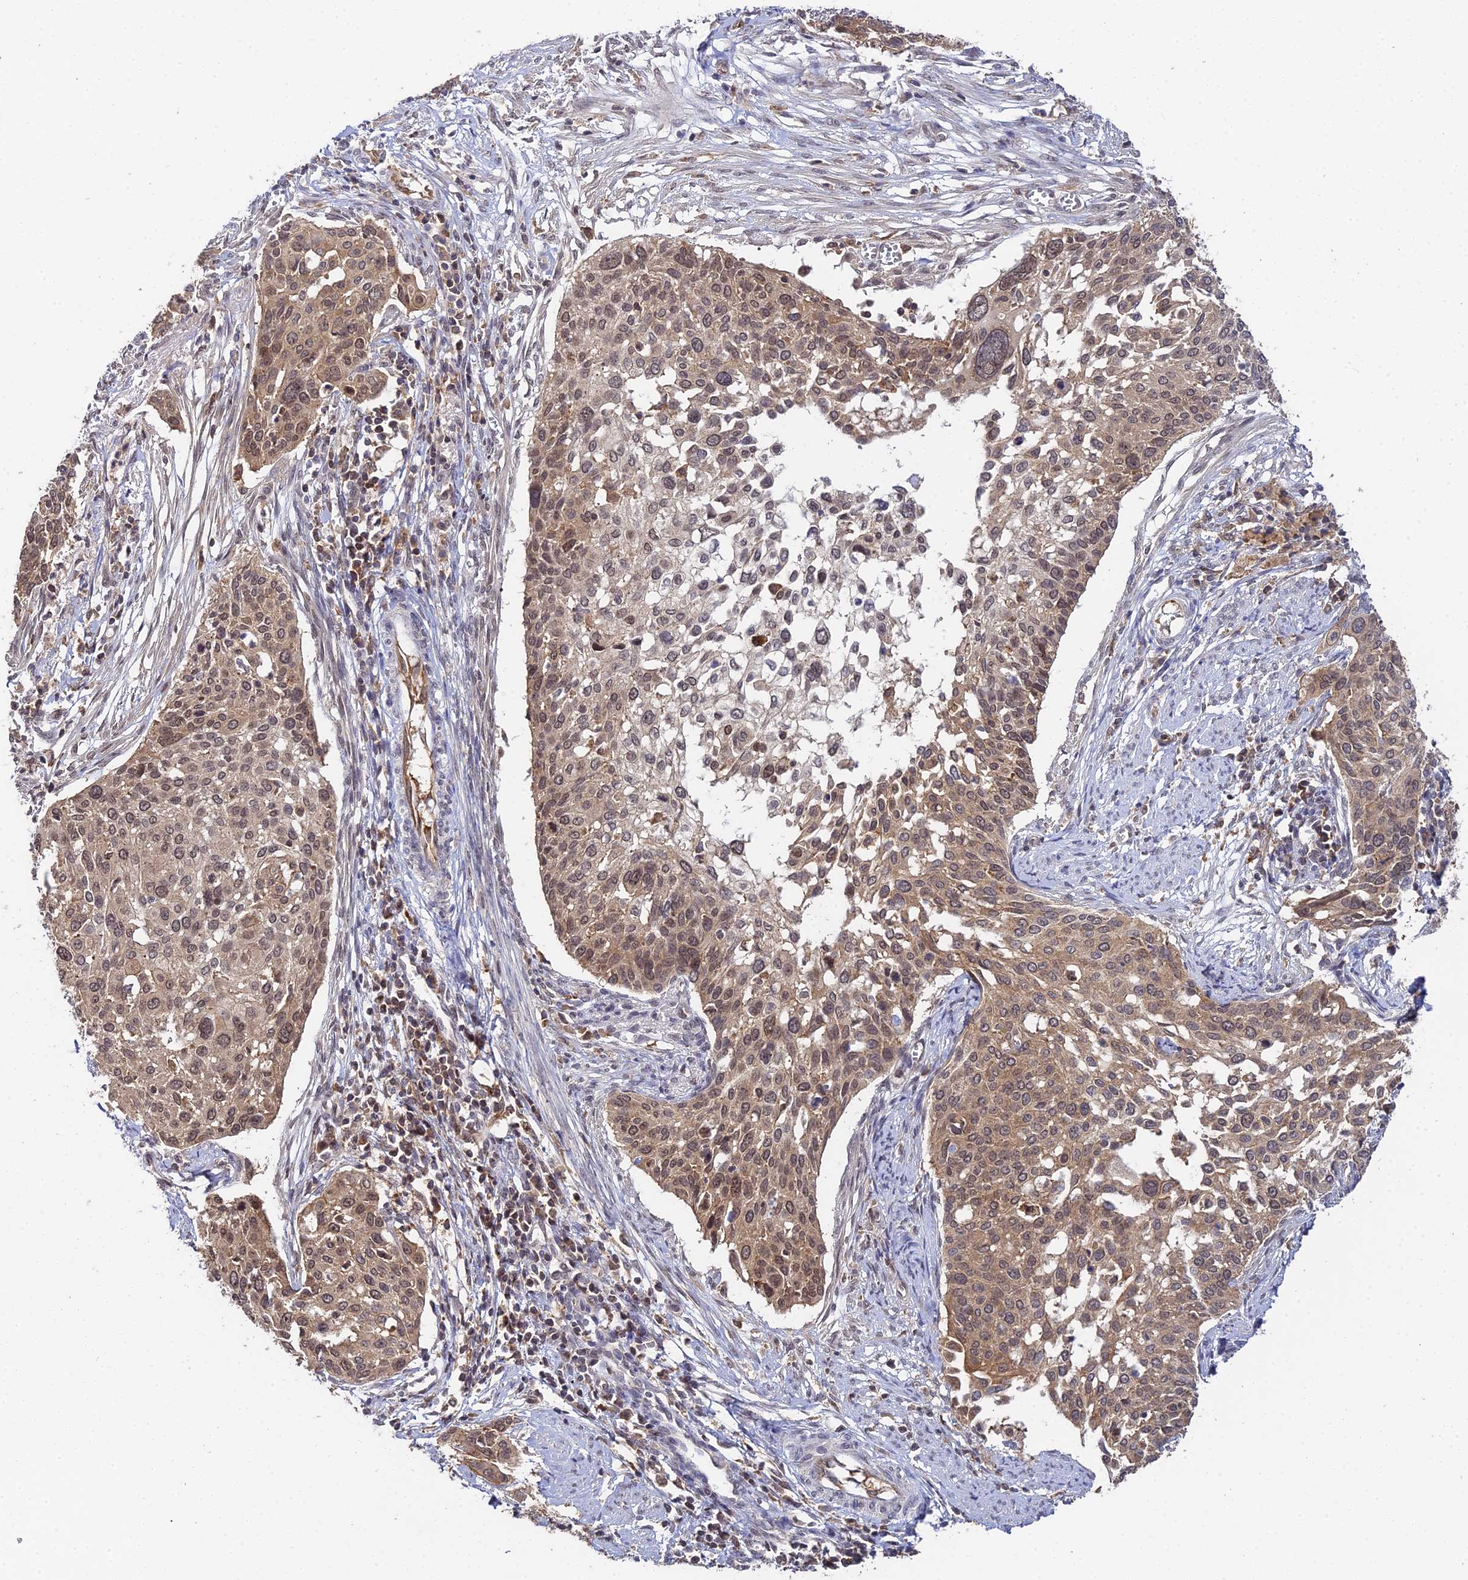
{"staining": {"intensity": "moderate", "quantity": ">75%", "location": "cytoplasmic/membranous,nuclear"}, "tissue": "cervical cancer", "cell_type": "Tumor cells", "image_type": "cancer", "snomed": [{"axis": "morphology", "description": "Squamous cell carcinoma, NOS"}, {"axis": "topography", "description": "Cervix"}], "caption": "Tumor cells show moderate cytoplasmic/membranous and nuclear expression in about >75% of cells in cervical cancer (squamous cell carcinoma). Ihc stains the protein in brown and the nuclei are stained blue.", "gene": "TPRX1", "patient": {"sex": "female", "age": 44}}